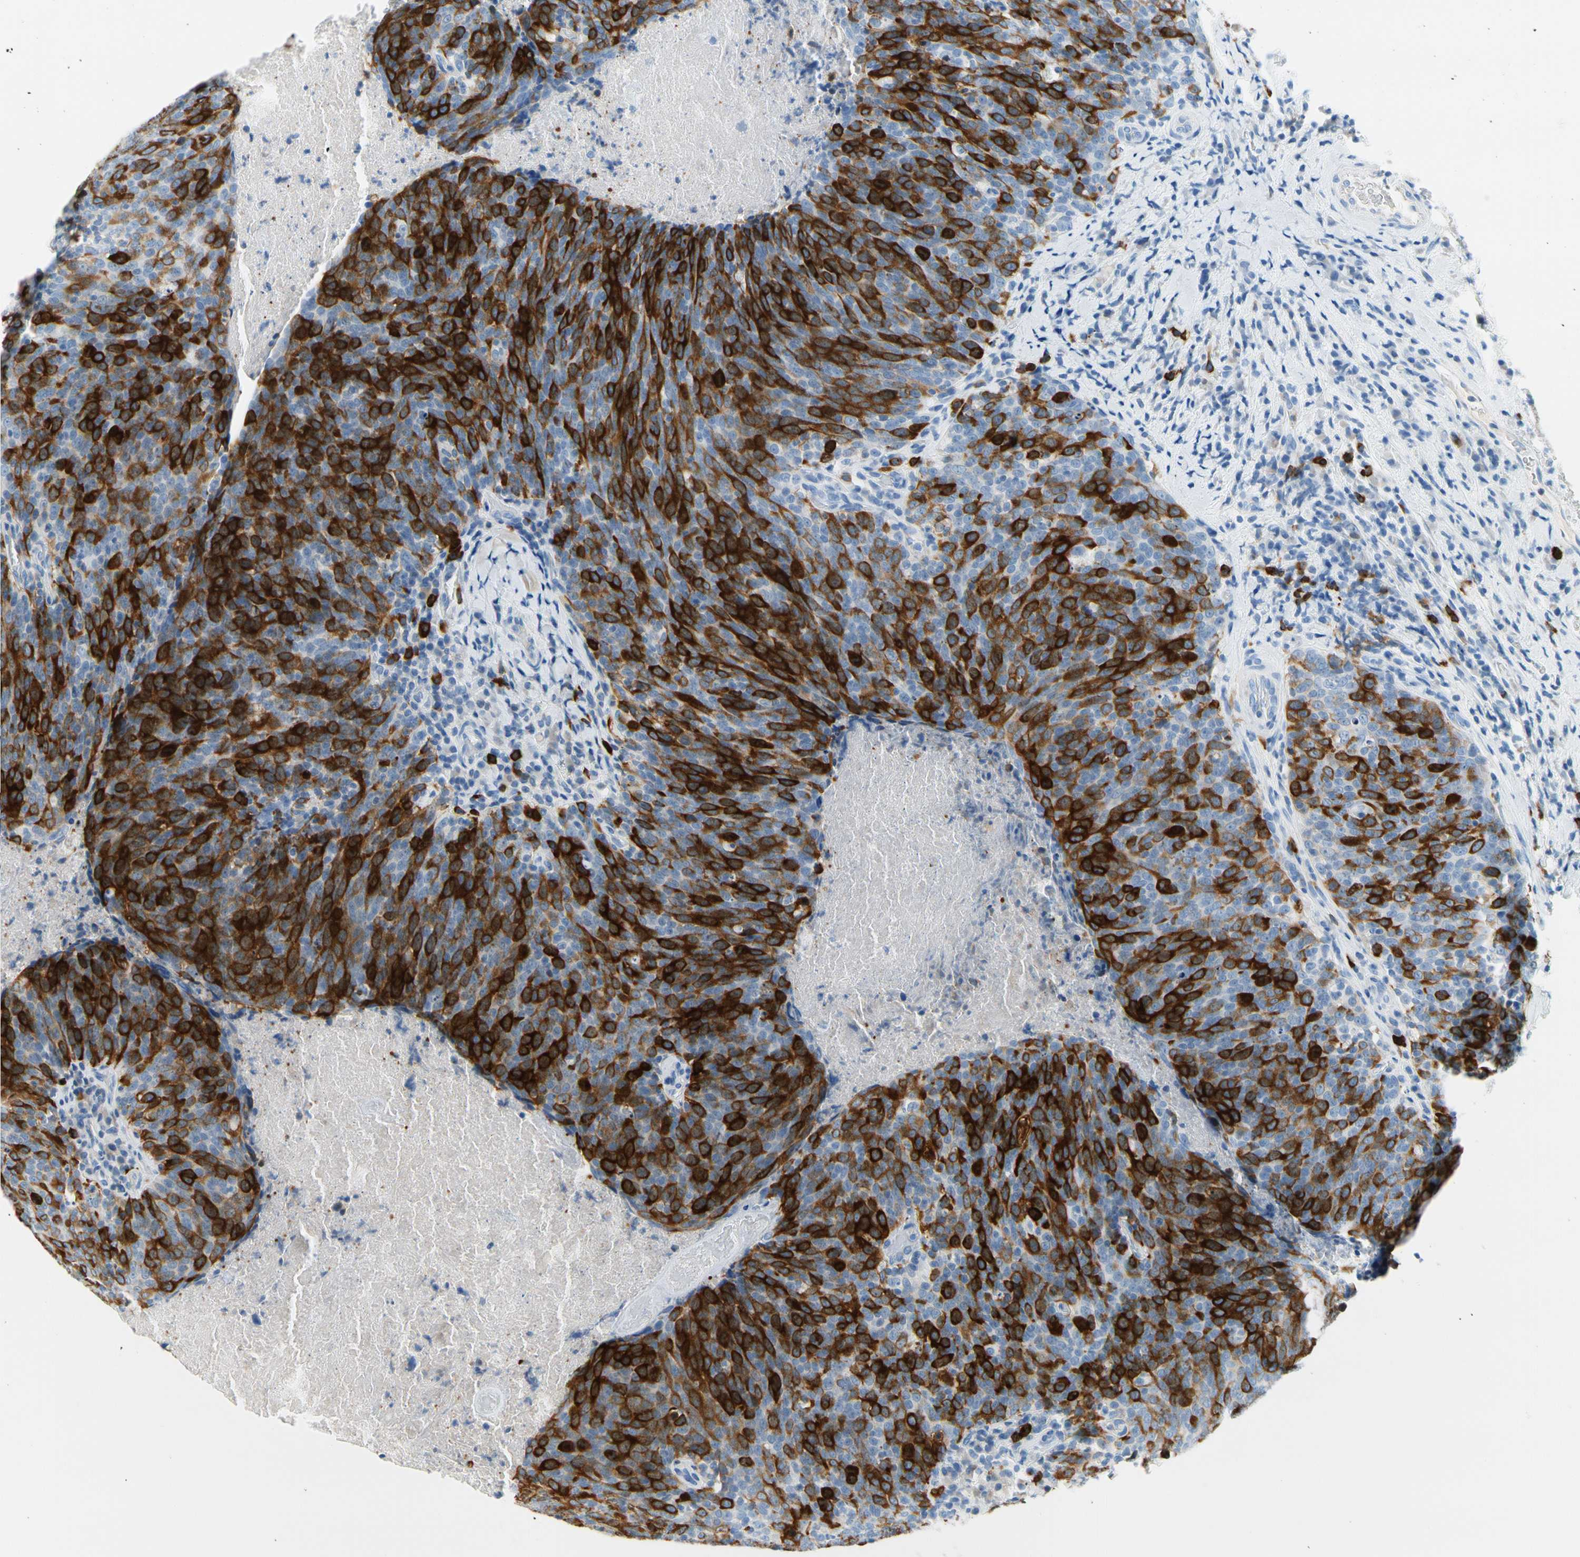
{"staining": {"intensity": "strong", "quantity": ">75%", "location": "cytoplasmic/membranous"}, "tissue": "head and neck cancer", "cell_type": "Tumor cells", "image_type": "cancer", "snomed": [{"axis": "morphology", "description": "Squamous cell carcinoma, NOS"}, {"axis": "morphology", "description": "Squamous cell carcinoma, metastatic, NOS"}, {"axis": "topography", "description": "Lymph node"}, {"axis": "topography", "description": "Head-Neck"}], "caption": "Protein expression analysis of head and neck cancer (squamous cell carcinoma) shows strong cytoplasmic/membranous staining in approximately >75% of tumor cells.", "gene": "TACC3", "patient": {"sex": "male", "age": 62}}